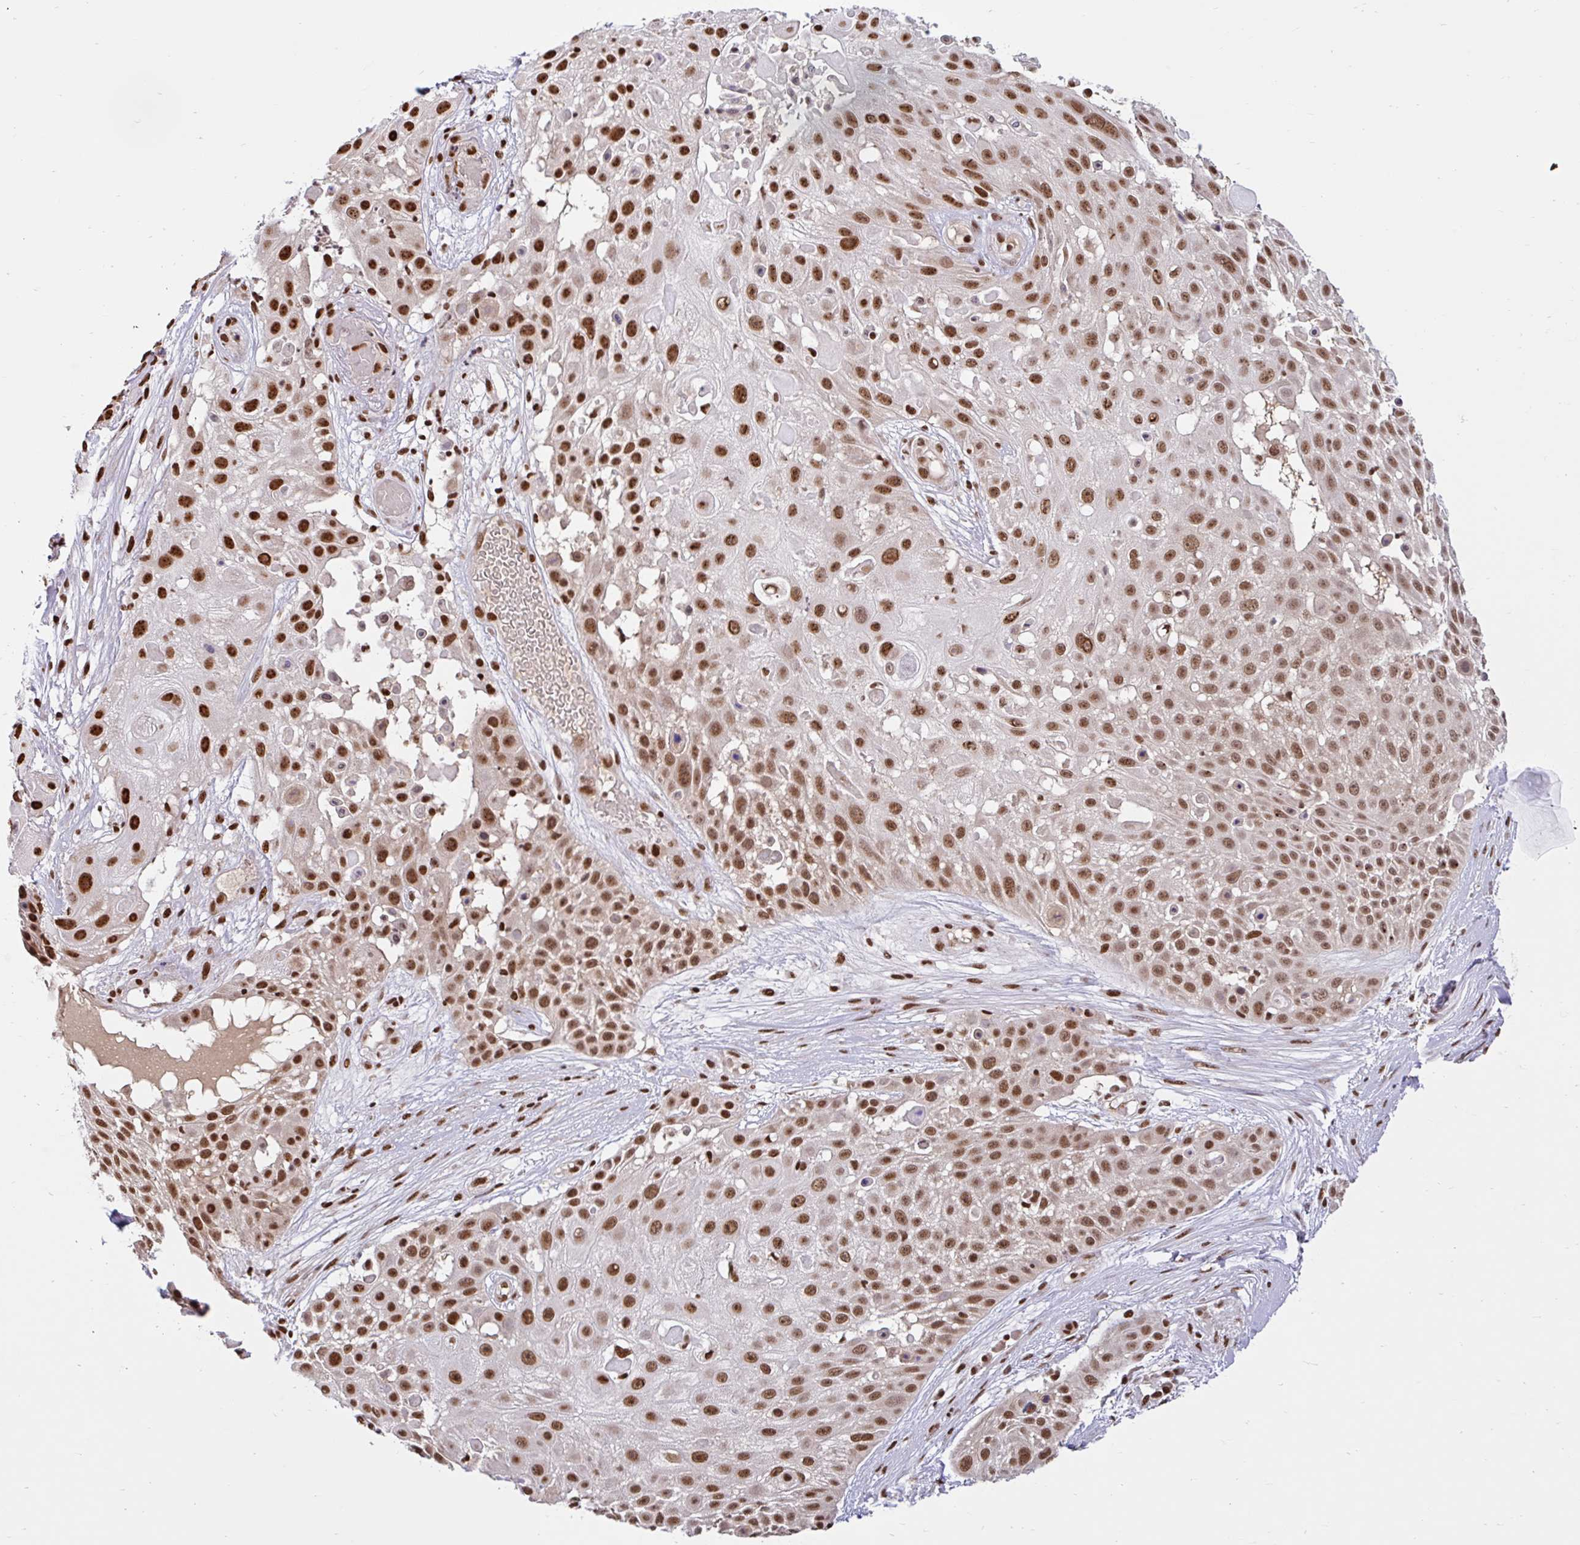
{"staining": {"intensity": "strong", "quantity": ">75%", "location": "nuclear"}, "tissue": "skin cancer", "cell_type": "Tumor cells", "image_type": "cancer", "snomed": [{"axis": "morphology", "description": "Squamous cell carcinoma, NOS"}, {"axis": "topography", "description": "Skin"}], "caption": "DAB immunohistochemical staining of human skin cancer reveals strong nuclear protein expression in about >75% of tumor cells.", "gene": "ABCA9", "patient": {"sex": "female", "age": 86}}